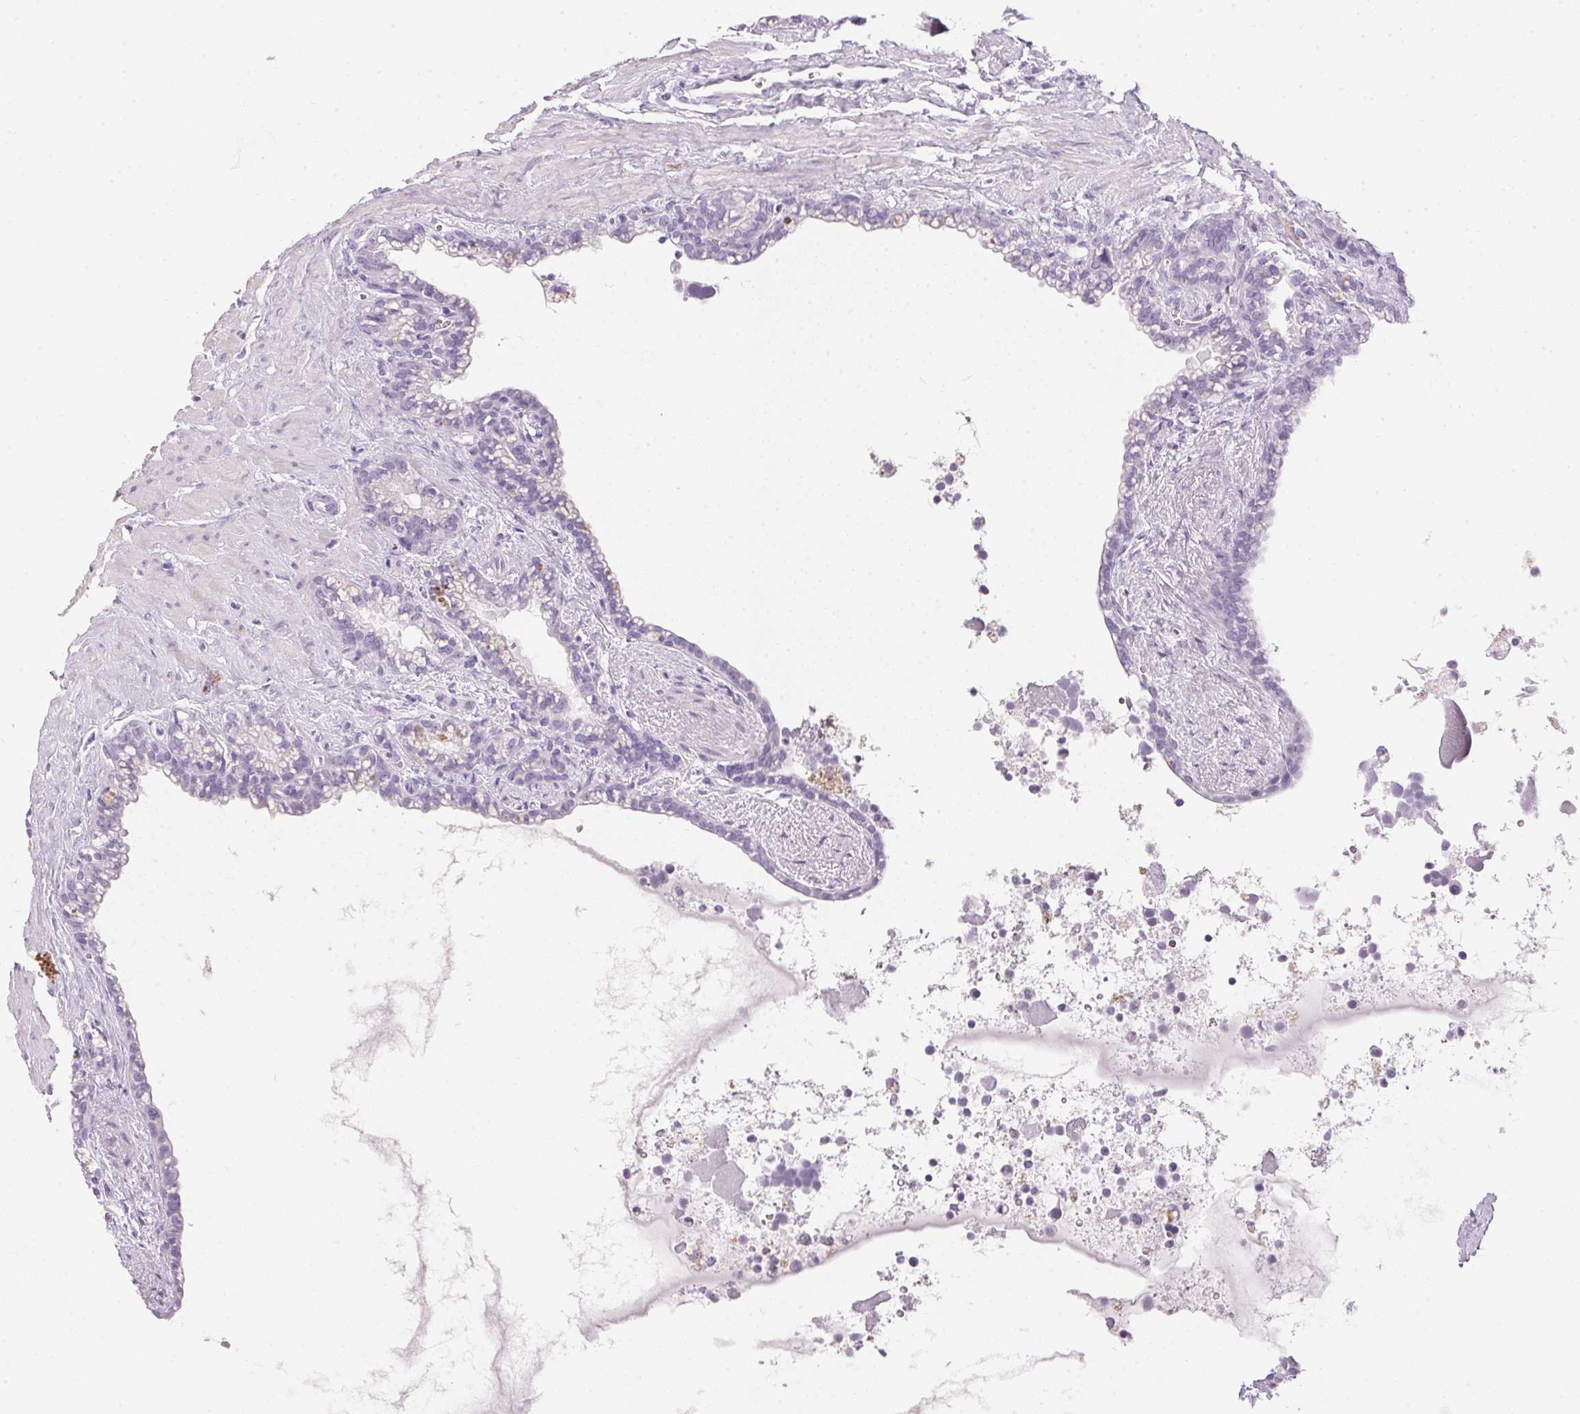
{"staining": {"intensity": "negative", "quantity": "none", "location": "none"}, "tissue": "seminal vesicle", "cell_type": "Glandular cells", "image_type": "normal", "snomed": [{"axis": "morphology", "description": "Normal tissue, NOS"}, {"axis": "topography", "description": "Seminal veicle"}], "caption": "Immunohistochemistry micrograph of unremarkable seminal vesicle: seminal vesicle stained with DAB (3,3'-diaminobenzidine) exhibits no significant protein expression in glandular cells.", "gene": "IGFBP1", "patient": {"sex": "male", "age": 76}}